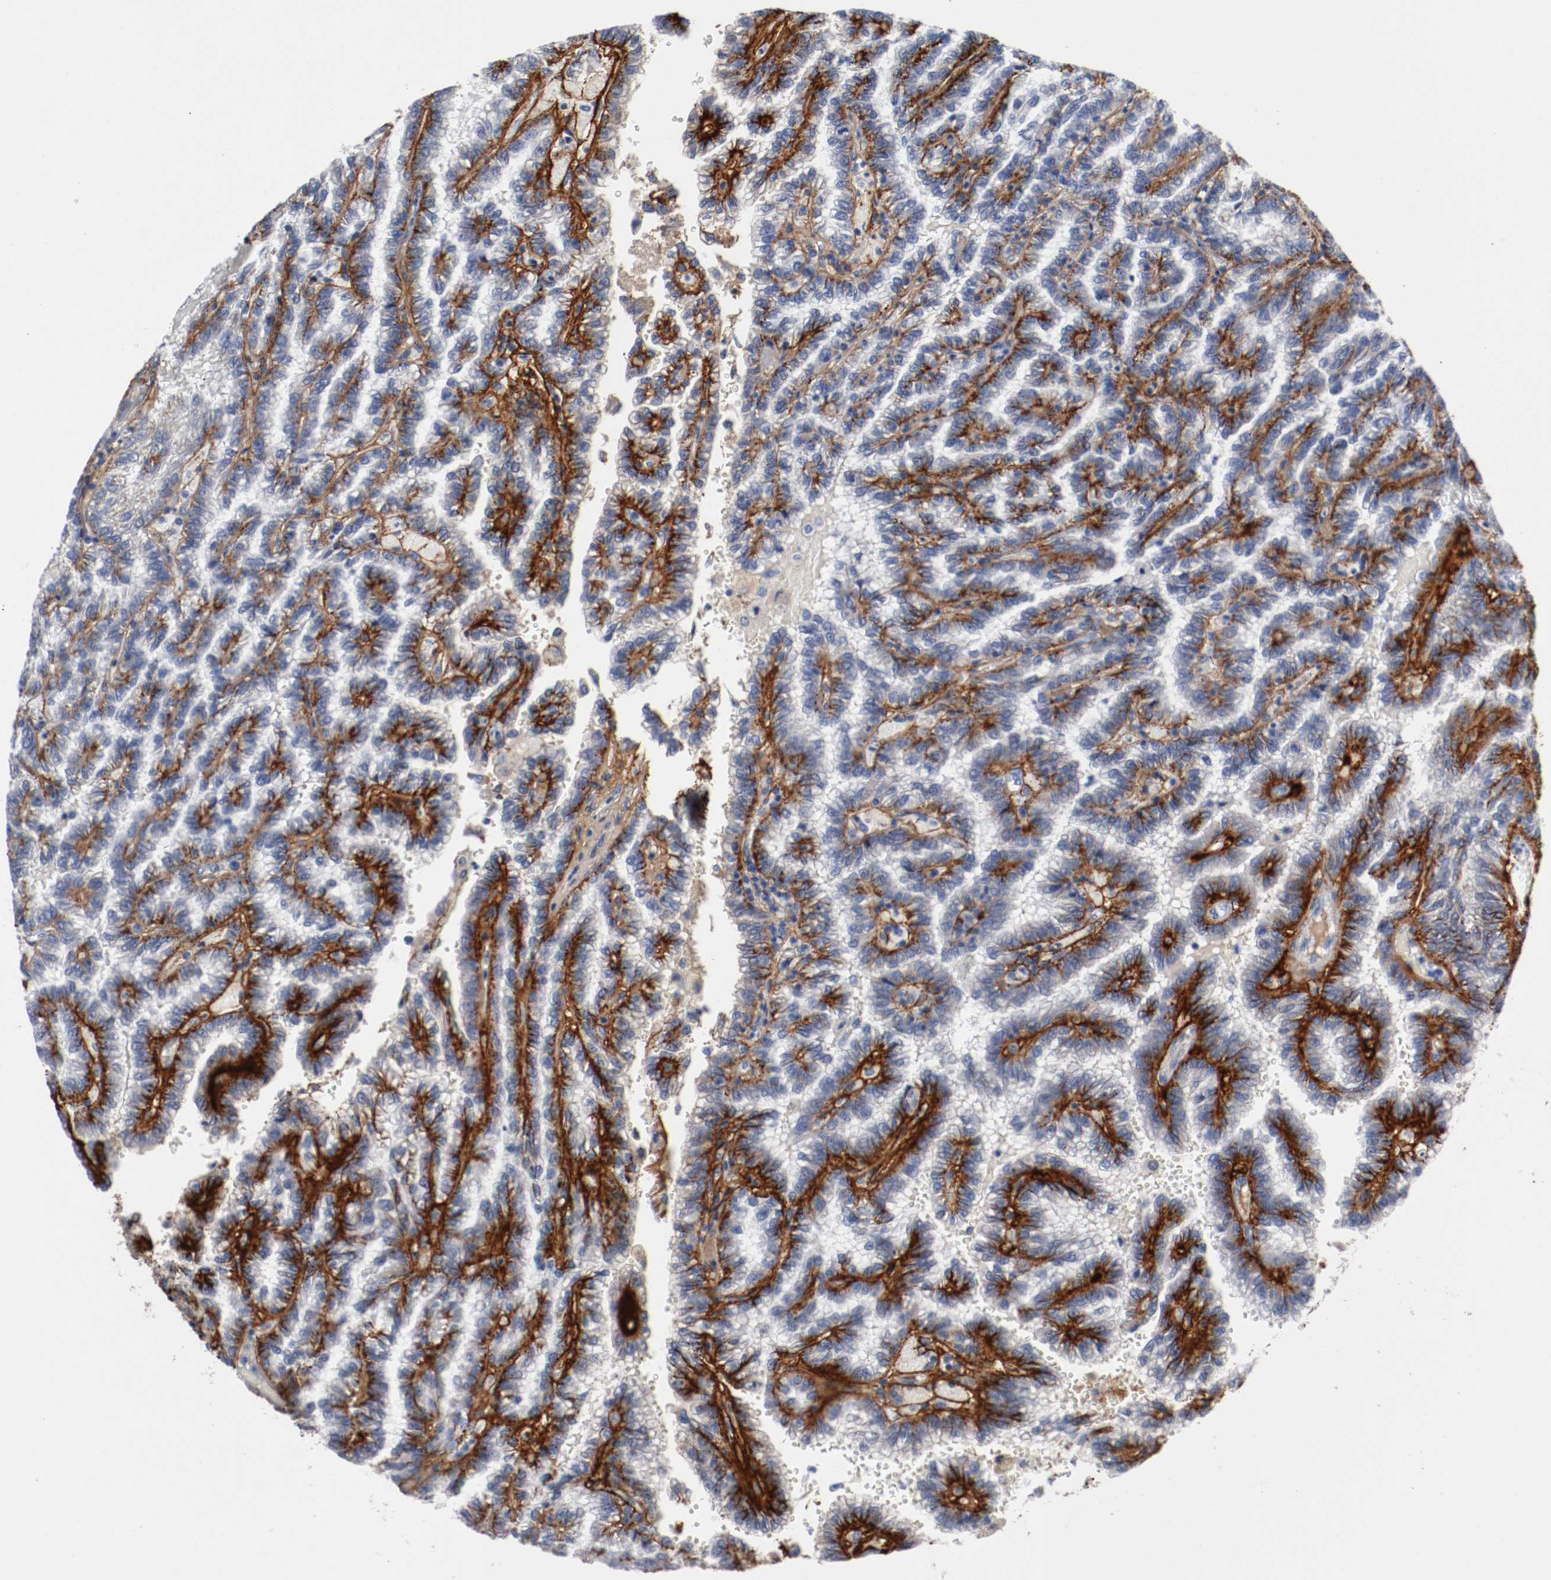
{"staining": {"intensity": "moderate", "quantity": "<25%", "location": "cytoplasmic/membranous"}, "tissue": "renal cancer", "cell_type": "Tumor cells", "image_type": "cancer", "snomed": [{"axis": "morphology", "description": "Inflammation, NOS"}, {"axis": "morphology", "description": "Adenocarcinoma, NOS"}, {"axis": "topography", "description": "Kidney"}], "caption": "Renal adenocarcinoma stained for a protein shows moderate cytoplasmic/membranous positivity in tumor cells.", "gene": "TNC", "patient": {"sex": "male", "age": 68}}